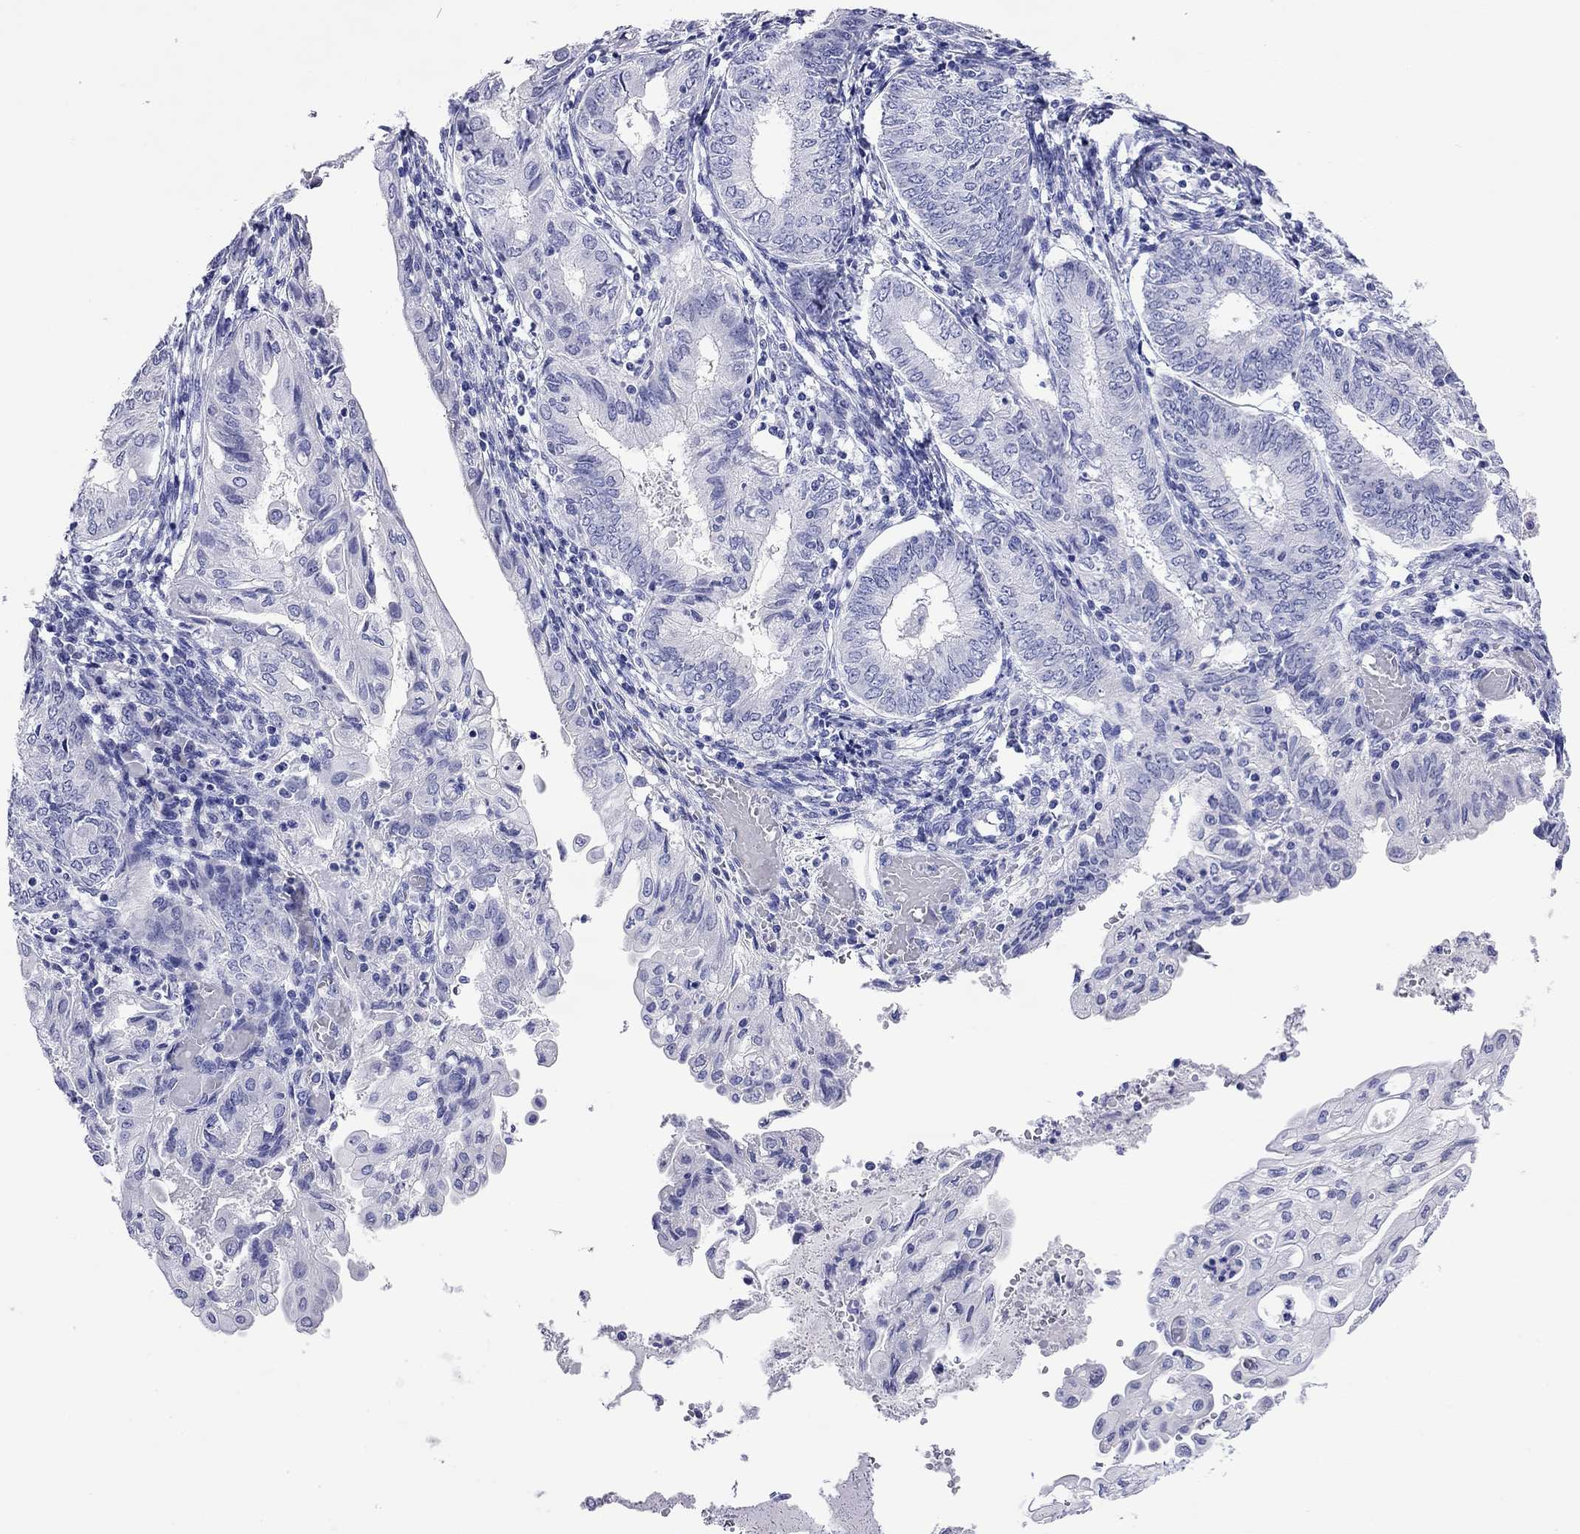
{"staining": {"intensity": "negative", "quantity": "none", "location": "none"}, "tissue": "endometrial cancer", "cell_type": "Tumor cells", "image_type": "cancer", "snomed": [{"axis": "morphology", "description": "Adenocarcinoma, NOS"}, {"axis": "topography", "description": "Endometrium"}], "caption": "Micrograph shows no protein expression in tumor cells of endometrial adenocarcinoma tissue. (DAB immunohistochemistry (IHC), high magnification).", "gene": "FIGLA", "patient": {"sex": "female", "age": 68}}